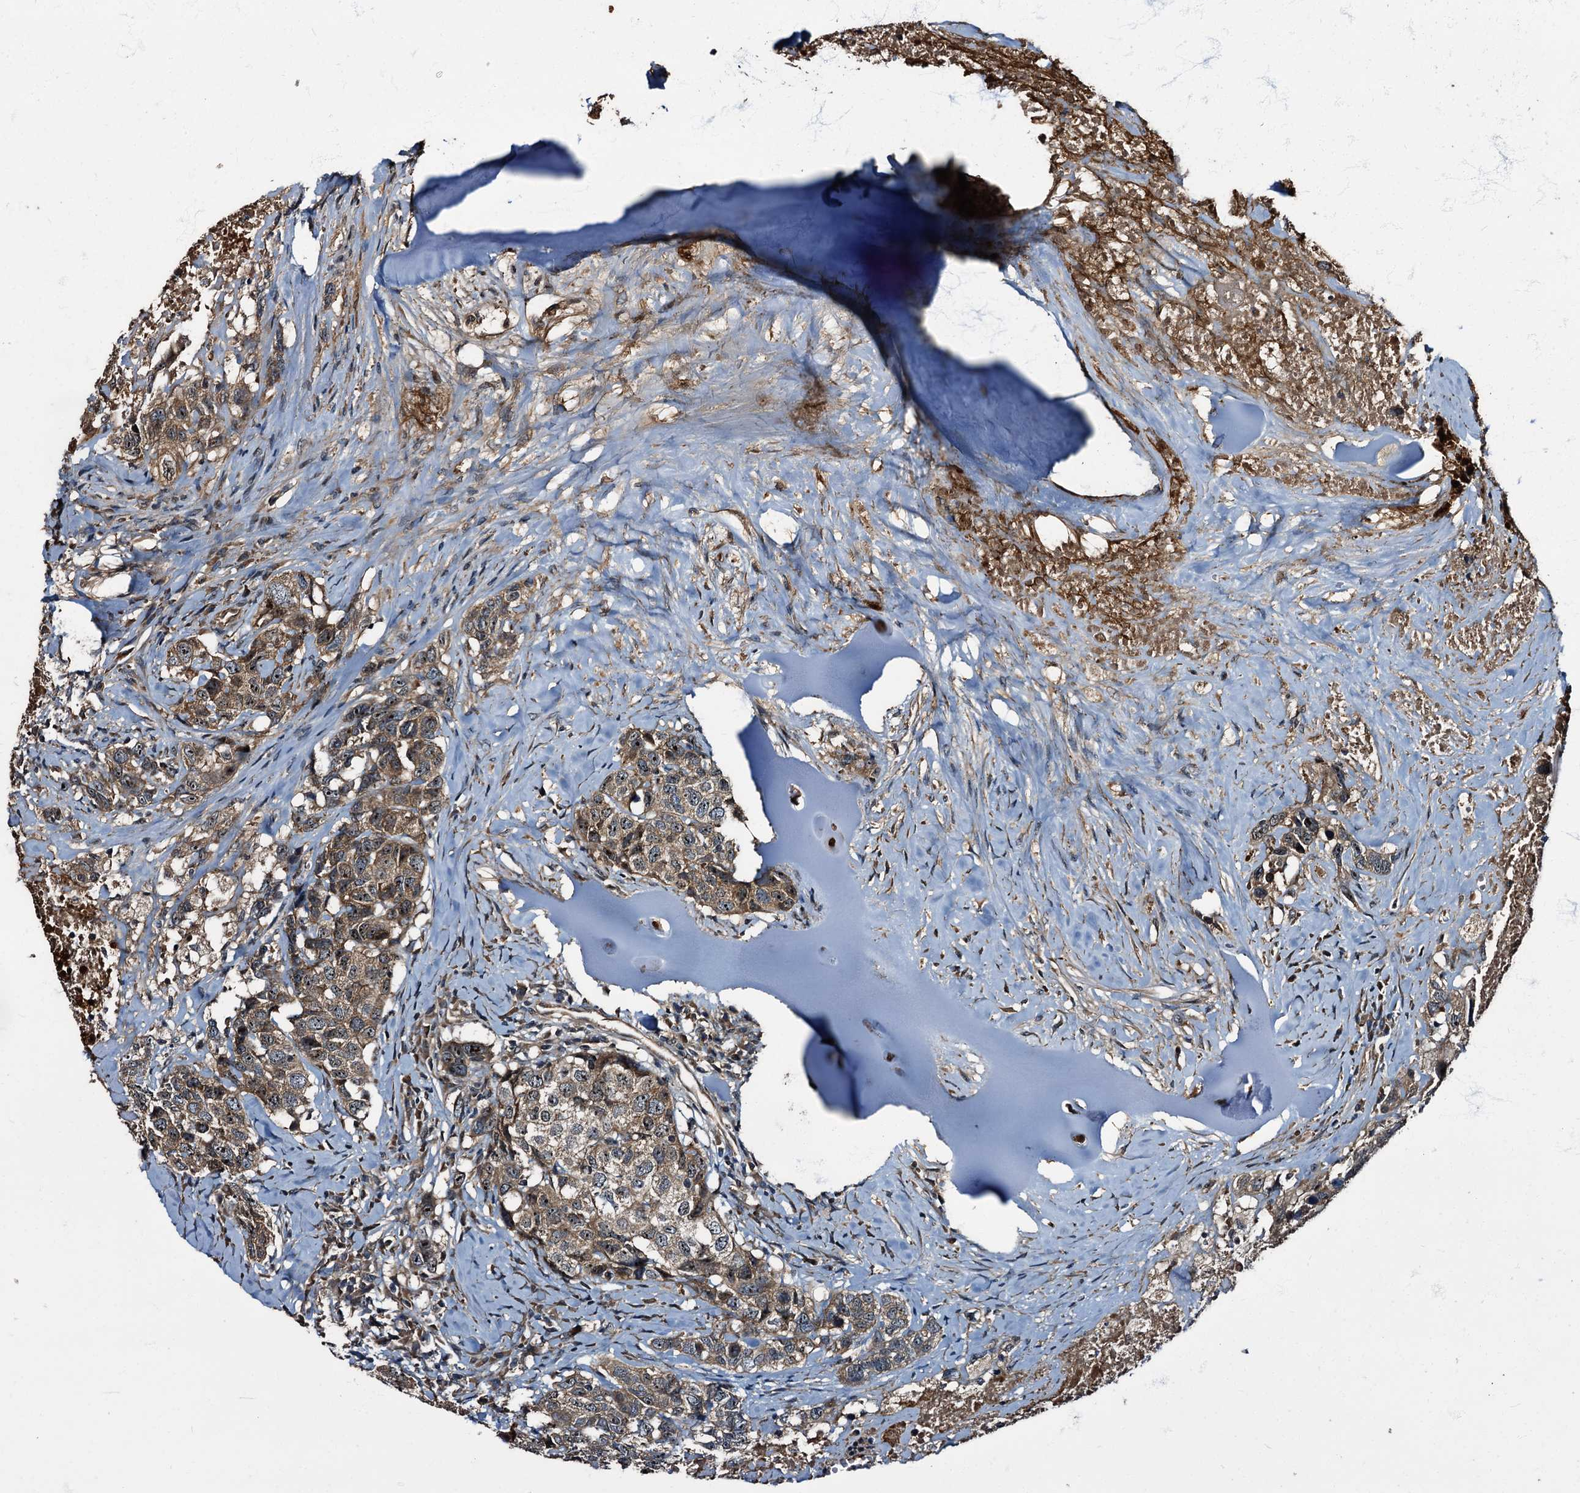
{"staining": {"intensity": "moderate", "quantity": ">75%", "location": "cytoplasmic/membranous"}, "tissue": "head and neck cancer", "cell_type": "Tumor cells", "image_type": "cancer", "snomed": [{"axis": "morphology", "description": "Squamous cell carcinoma, NOS"}, {"axis": "topography", "description": "Head-Neck"}], "caption": "Approximately >75% of tumor cells in human head and neck cancer (squamous cell carcinoma) demonstrate moderate cytoplasmic/membranous protein staining as visualized by brown immunohistochemical staining.", "gene": "PEX5", "patient": {"sex": "male", "age": 66}}